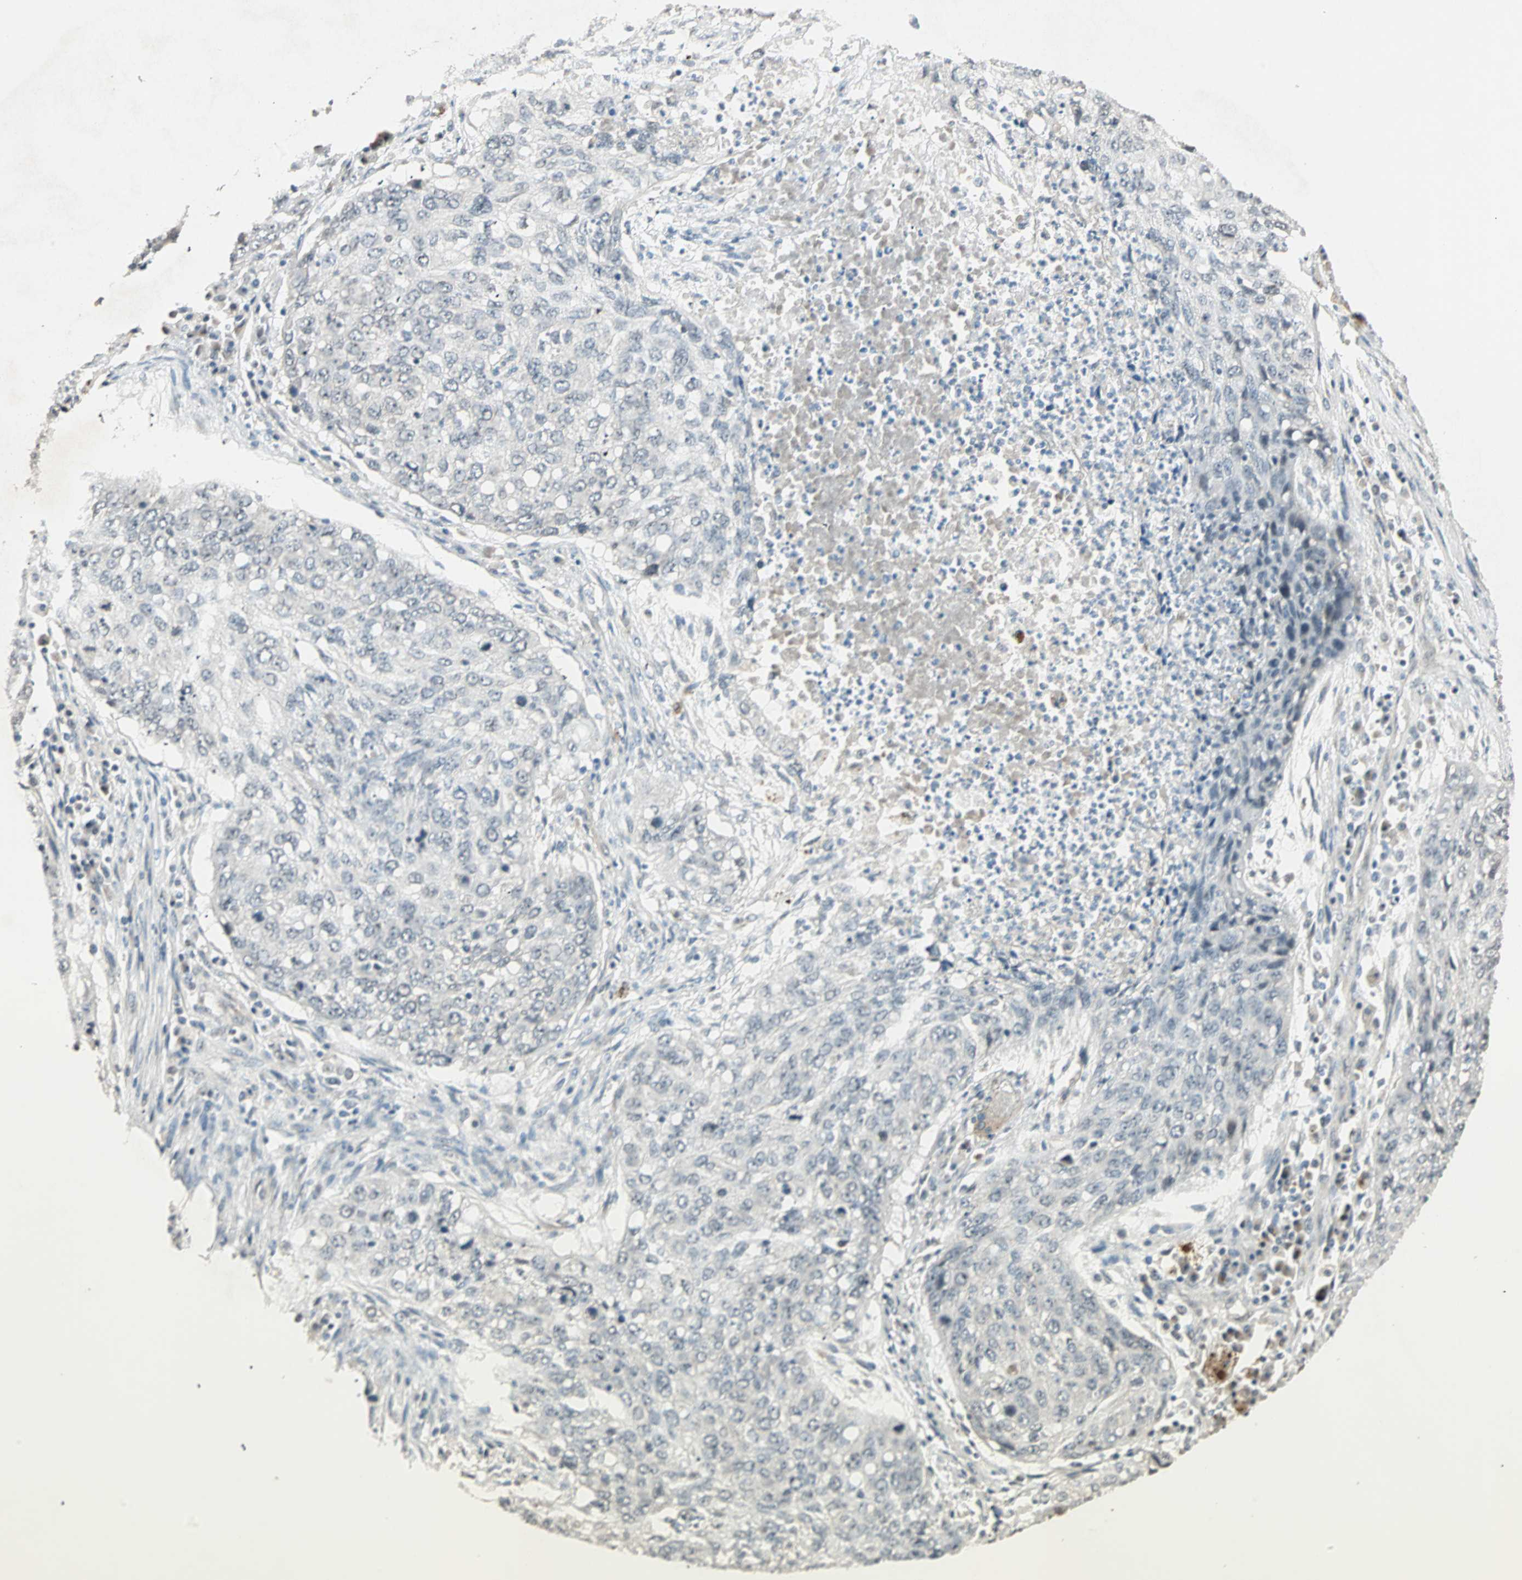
{"staining": {"intensity": "negative", "quantity": "none", "location": "none"}, "tissue": "lung cancer", "cell_type": "Tumor cells", "image_type": "cancer", "snomed": [{"axis": "morphology", "description": "Squamous cell carcinoma, NOS"}, {"axis": "topography", "description": "Lung"}], "caption": "This is a image of immunohistochemistry (IHC) staining of squamous cell carcinoma (lung), which shows no expression in tumor cells.", "gene": "PRDM2", "patient": {"sex": "female", "age": 63}}